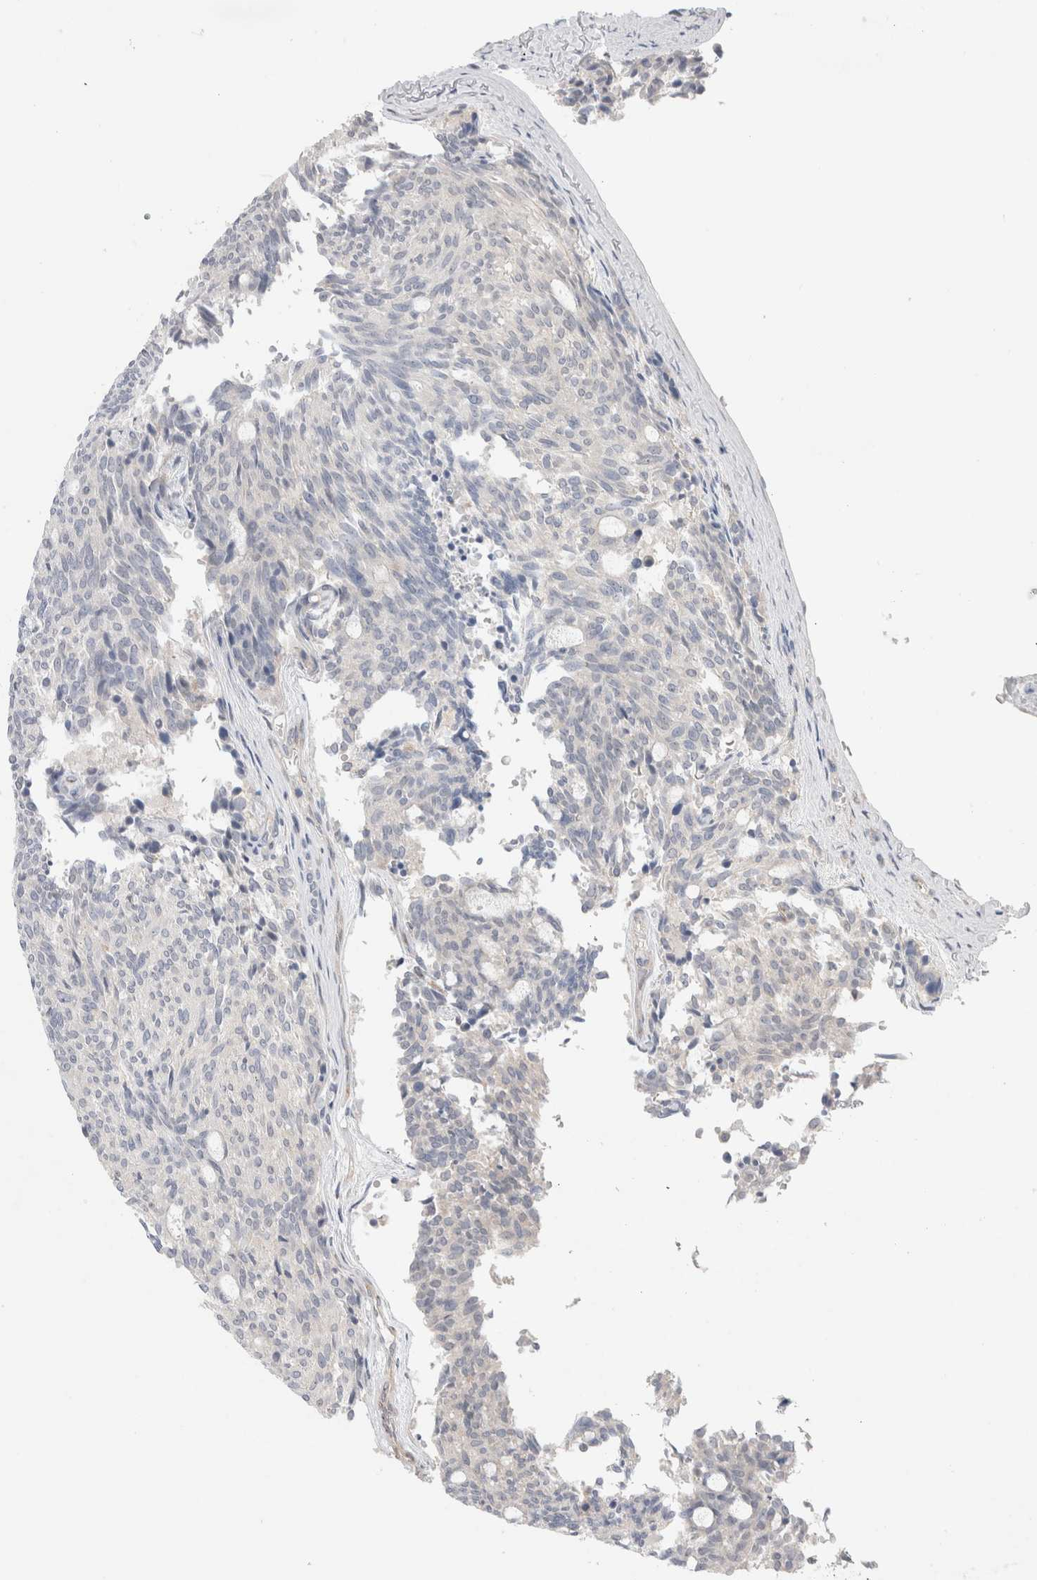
{"staining": {"intensity": "negative", "quantity": "none", "location": "none"}, "tissue": "carcinoid", "cell_type": "Tumor cells", "image_type": "cancer", "snomed": [{"axis": "morphology", "description": "Carcinoid, malignant, NOS"}, {"axis": "topography", "description": "Pancreas"}], "caption": "A high-resolution photomicrograph shows immunohistochemistry (IHC) staining of carcinoid, which shows no significant expression in tumor cells. (Brightfield microscopy of DAB (3,3'-diaminobenzidine) IHC at high magnification).", "gene": "BICD2", "patient": {"sex": "female", "age": 54}}